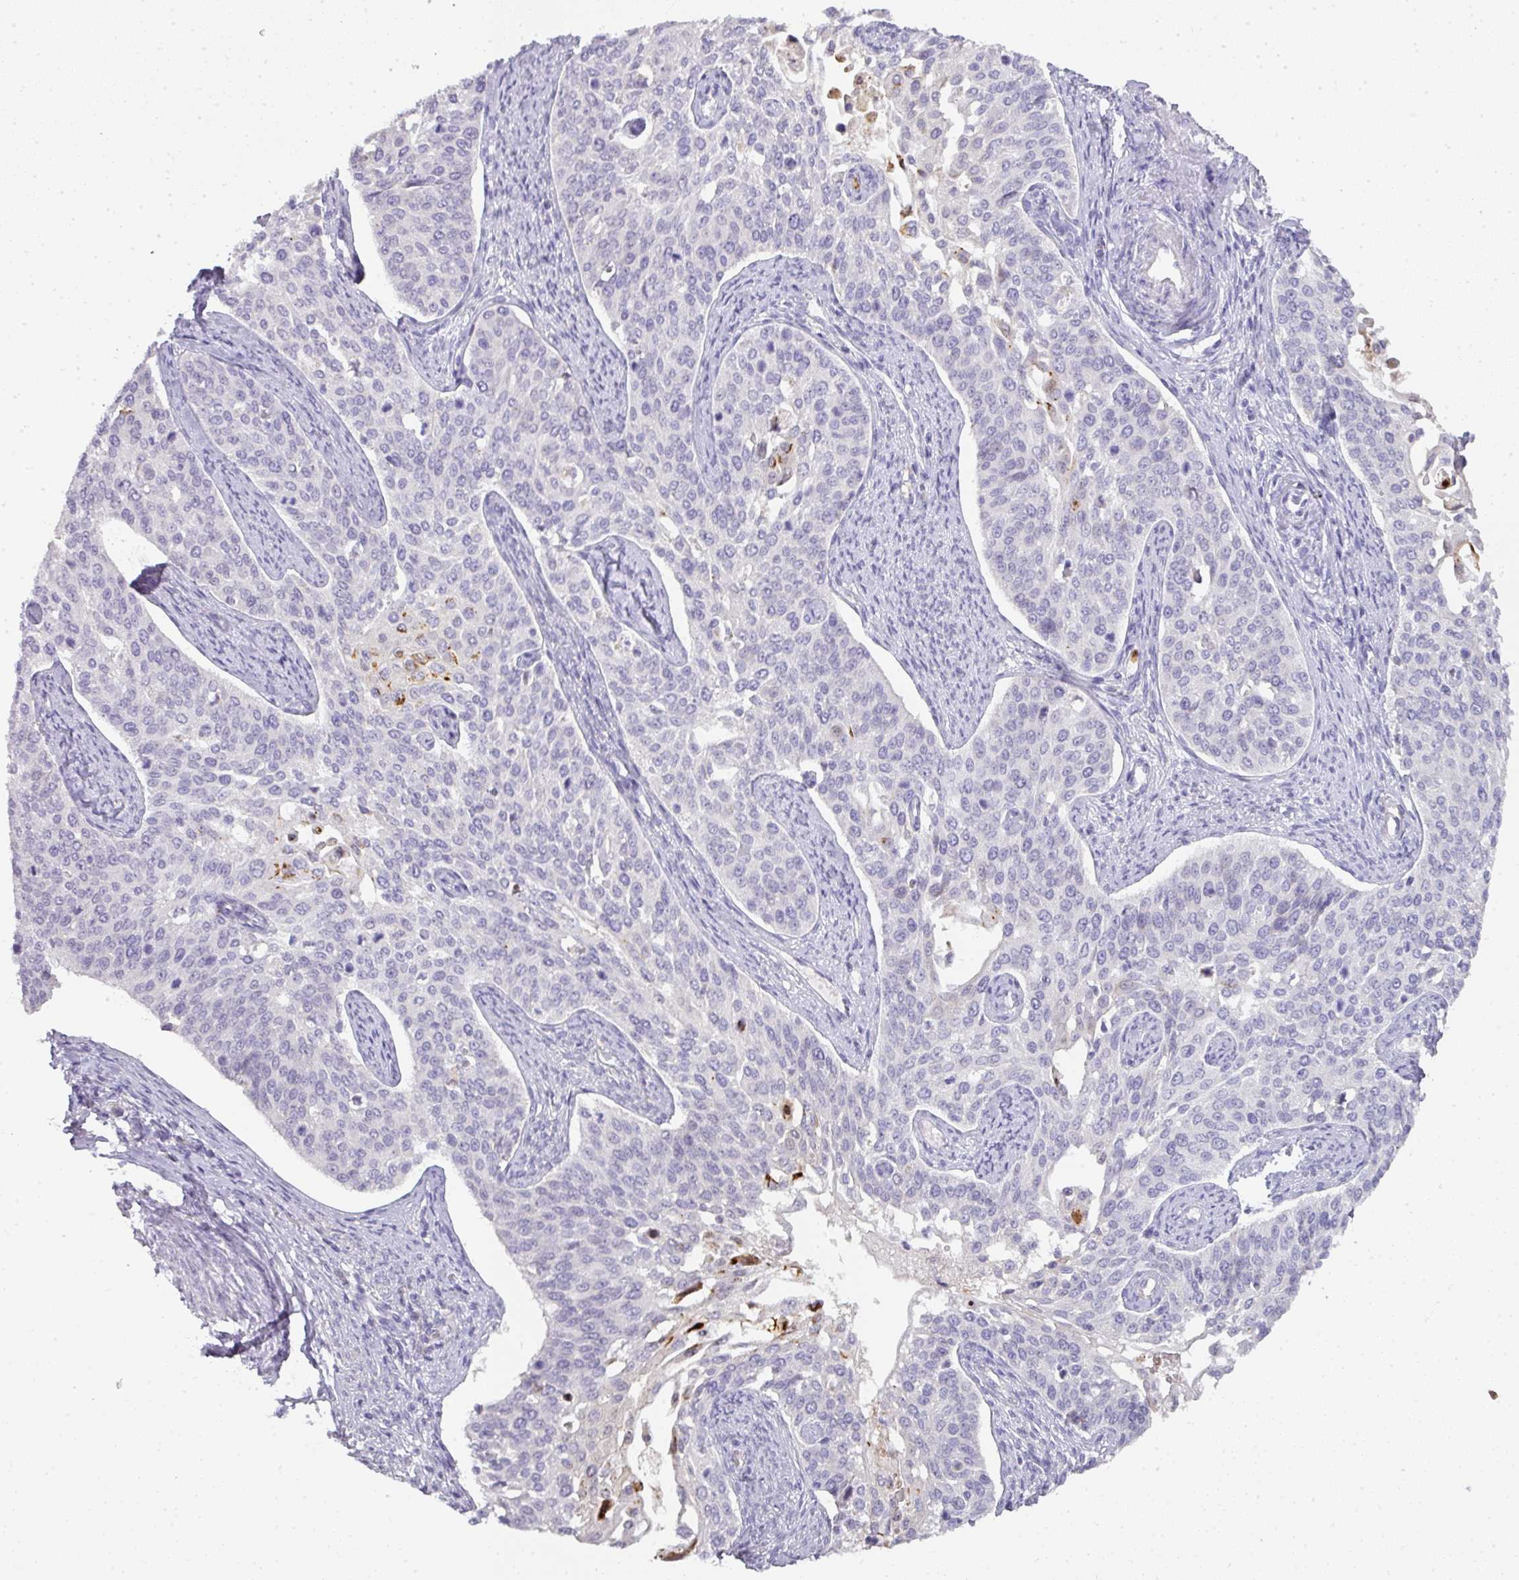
{"staining": {"intensity": "negative", "quantity": "none", "location": "none"}, "tissue": "cervical cancer", "cell_type": "Tumor cells", "image_type": "cancer", "snomed": [{"axis": "morphology", "description": "Squamous cell carcinoma, NOS"}, {"axis": "topography", "description": "Cervix"}], "caption": "Immunohistochemical staining of human cervical cancer (squamous cell carcinoma) displays no significant expression in tumor cells. (DAB (3,3'-diaminobenzidine) IHC, high magnification).", "gene": "HHEX", "patient": {"sex": "female", "age": 44}}